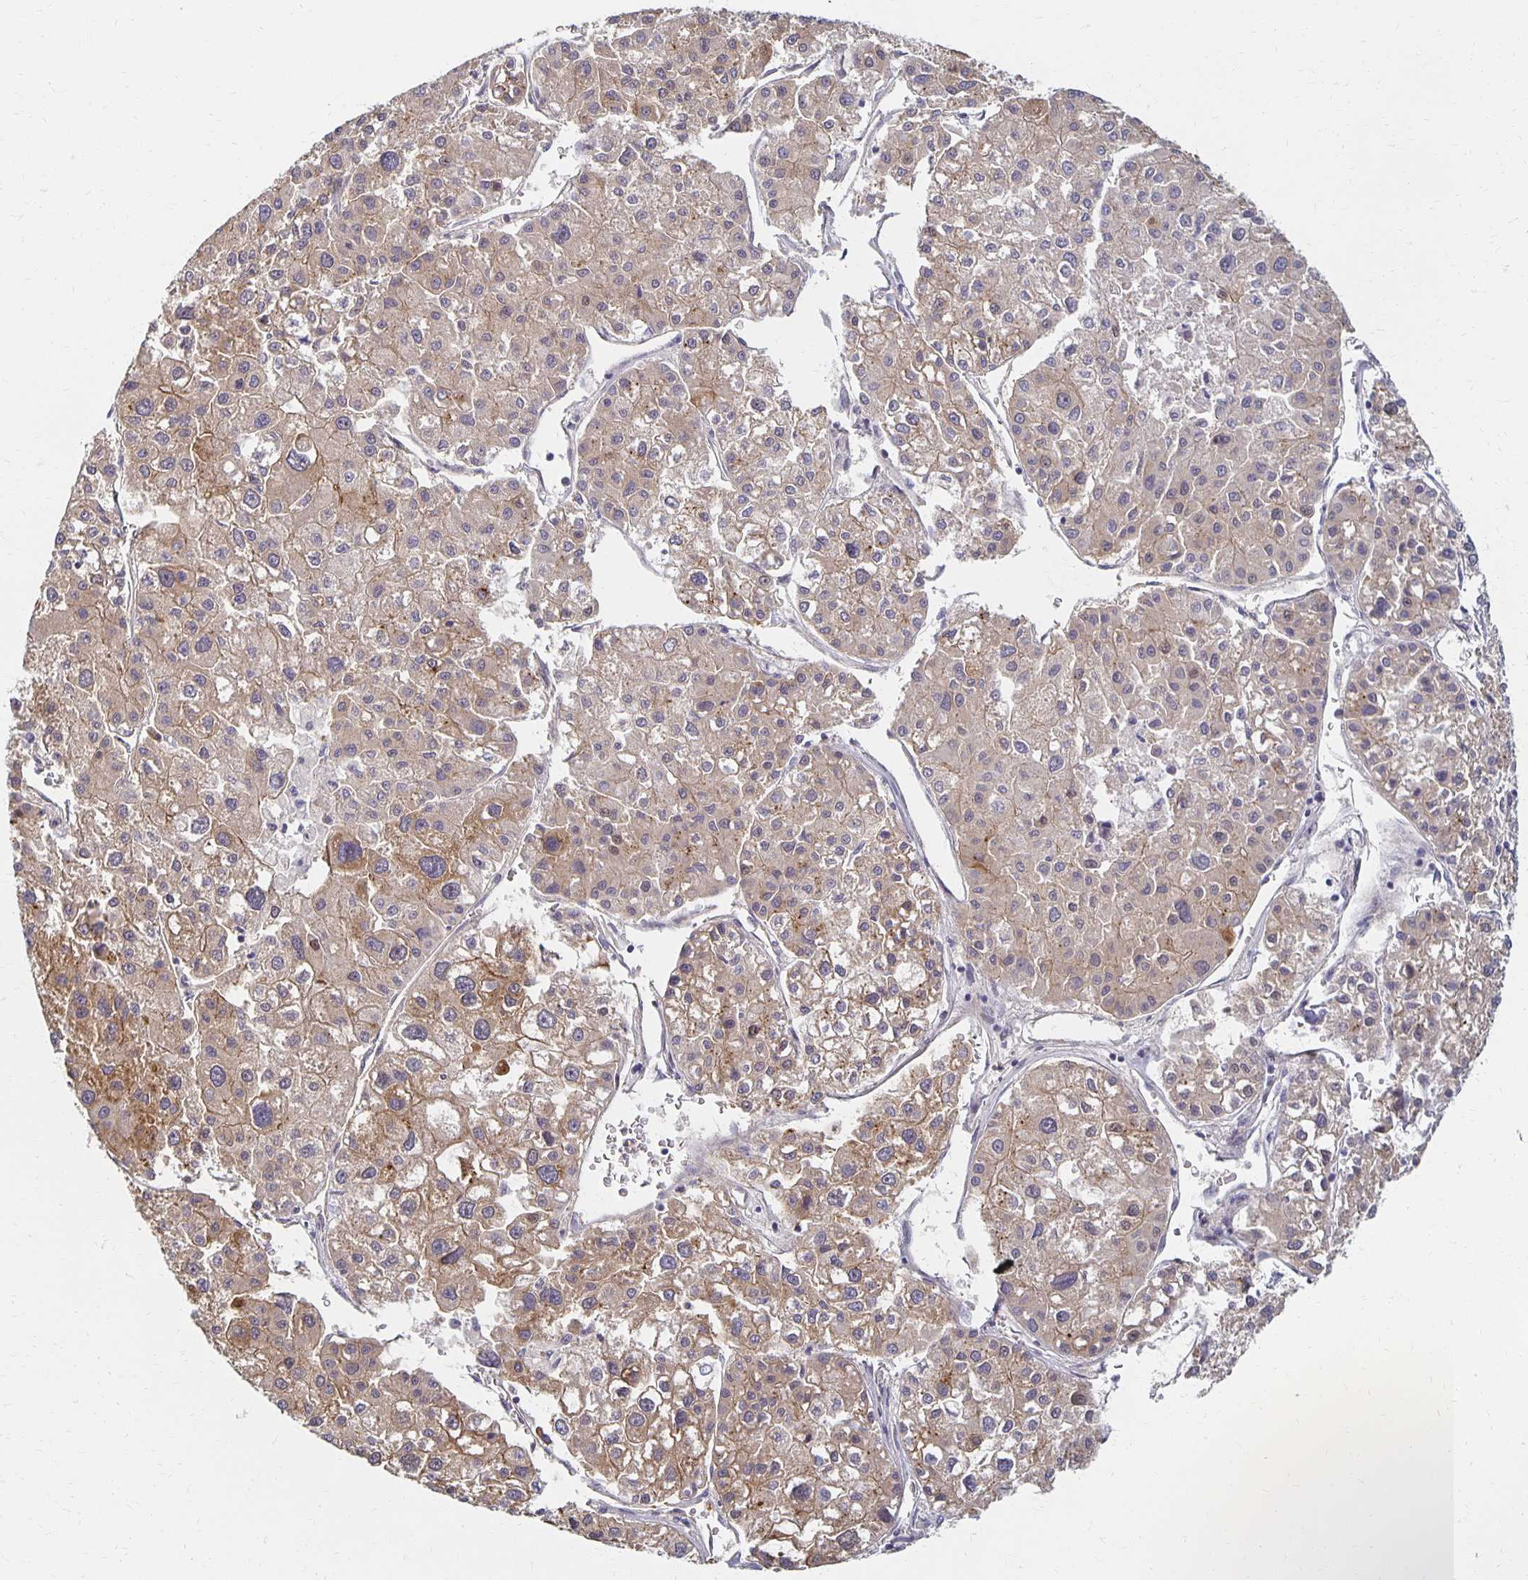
{"staining": {"intensity": "weak", "quantity": ">75%", "location": "cytoplasmic/membranous"}, "tissue": "liver cancer", "cell_type": "Tumor cells", "image_type": "cancer", "snomed": [{"axis": "morphology", "description": "Carcinoma, Hepatocellular, NOS"}, {"axis": "topography", "description": "Liver"}], "caption": "High-power microscopy captured an immunohistochemistry (IHC) histopathology image of liver cancer, revealing weak cytoplasmic/membranous expression in about >75% of tumor cells.", "gene": "SORL1", "patient": {"sex": "male", "age": 73}}